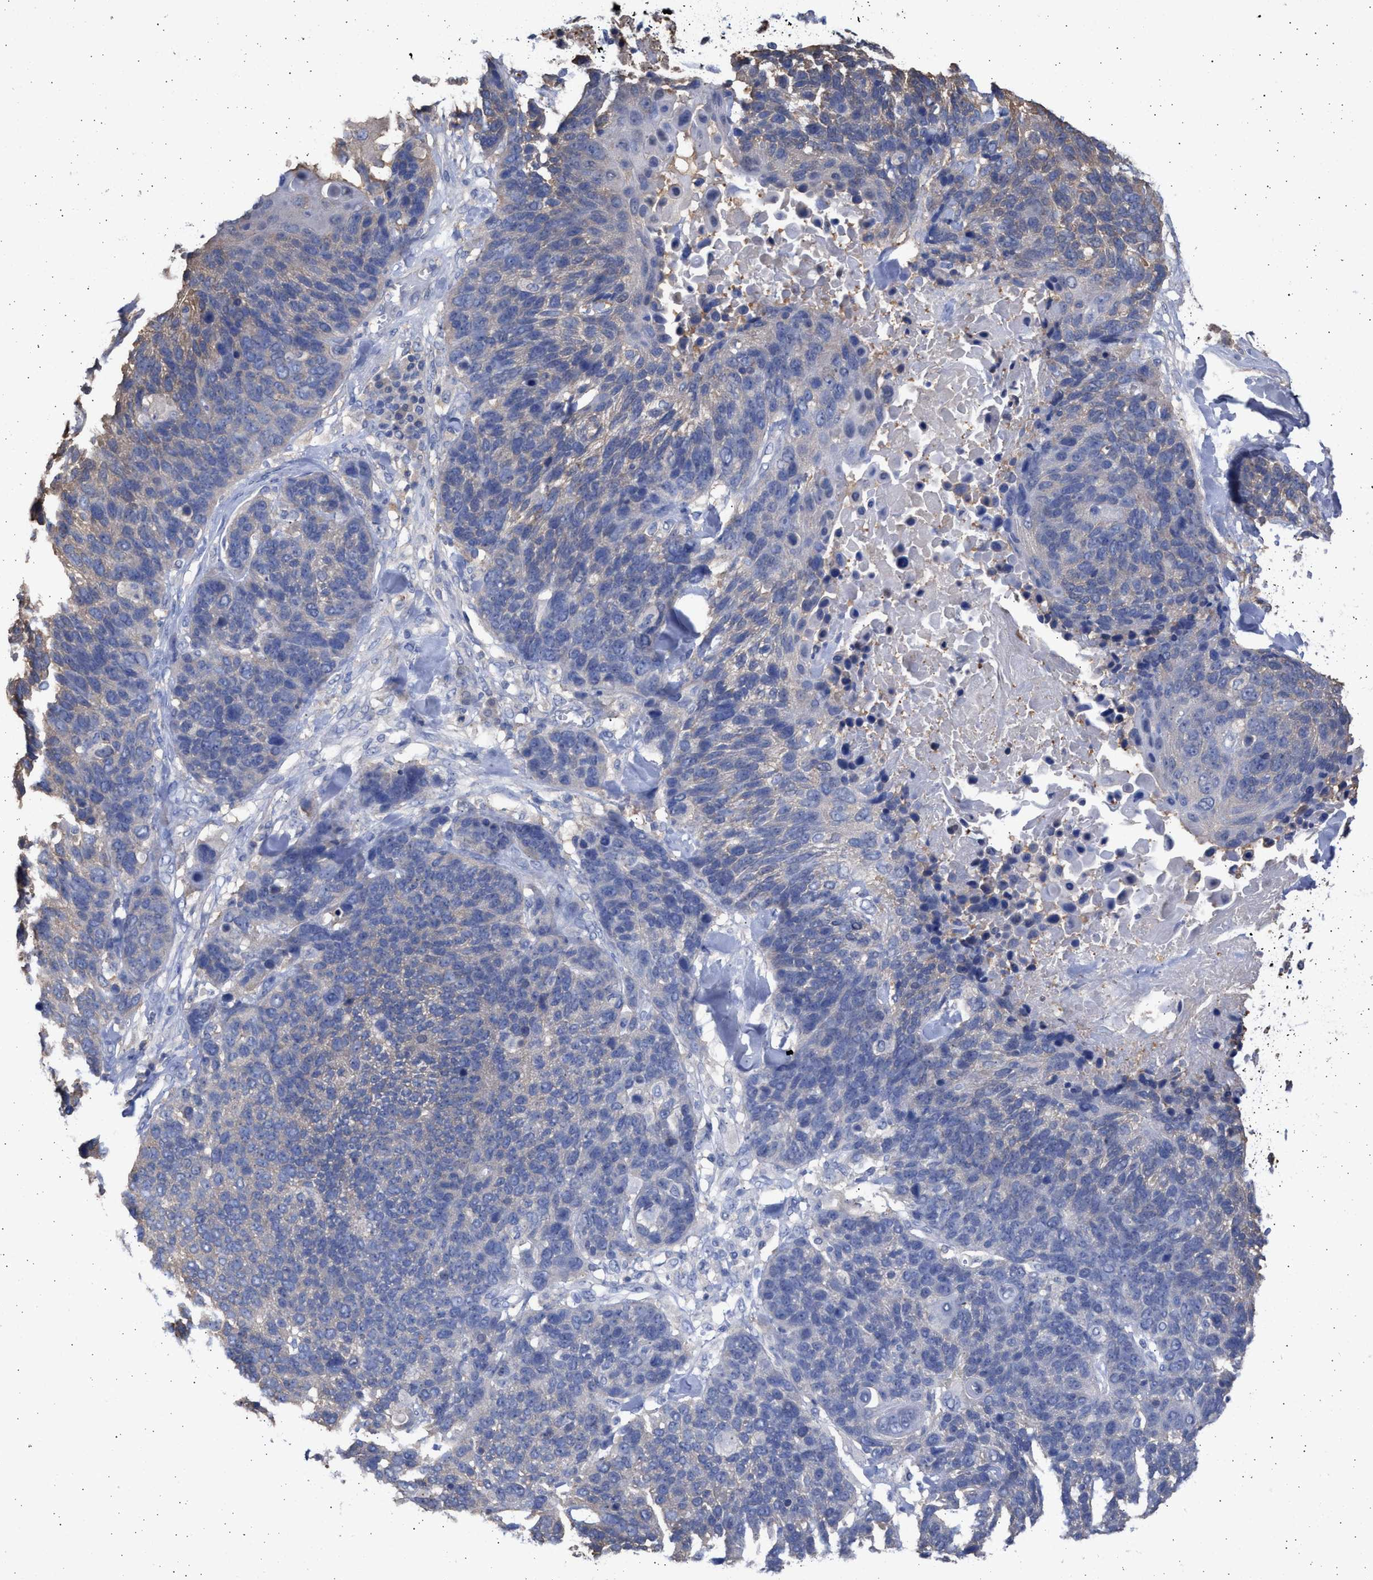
{"staining": {"intensity": "weak", "quantity": "<25%", "location": "cytoplasmic/membranous"}, "tissue": "lung cancer", "cell_type": "Tumor cells", "image_type": "cancer", "snomed": [{"axis": "morphology", "description": "Squamous cell carcinoma, NOS"}, {"axis": "topography", "description": "Lung"}], "caption": "Immunohistochemistry (IHC) histopathology image of human lung cancer (squamous cell carcinoma) stained for a protein (brown), which reveals no expression in tumor cells. The staining was performed using DAB to visualize the protein expression in brown, while the nuclei were stained in blue with hematoxylin (Magnification: 20x).", "gene": "ALDOC", "patient": {"sex": "male", "age": 65}}